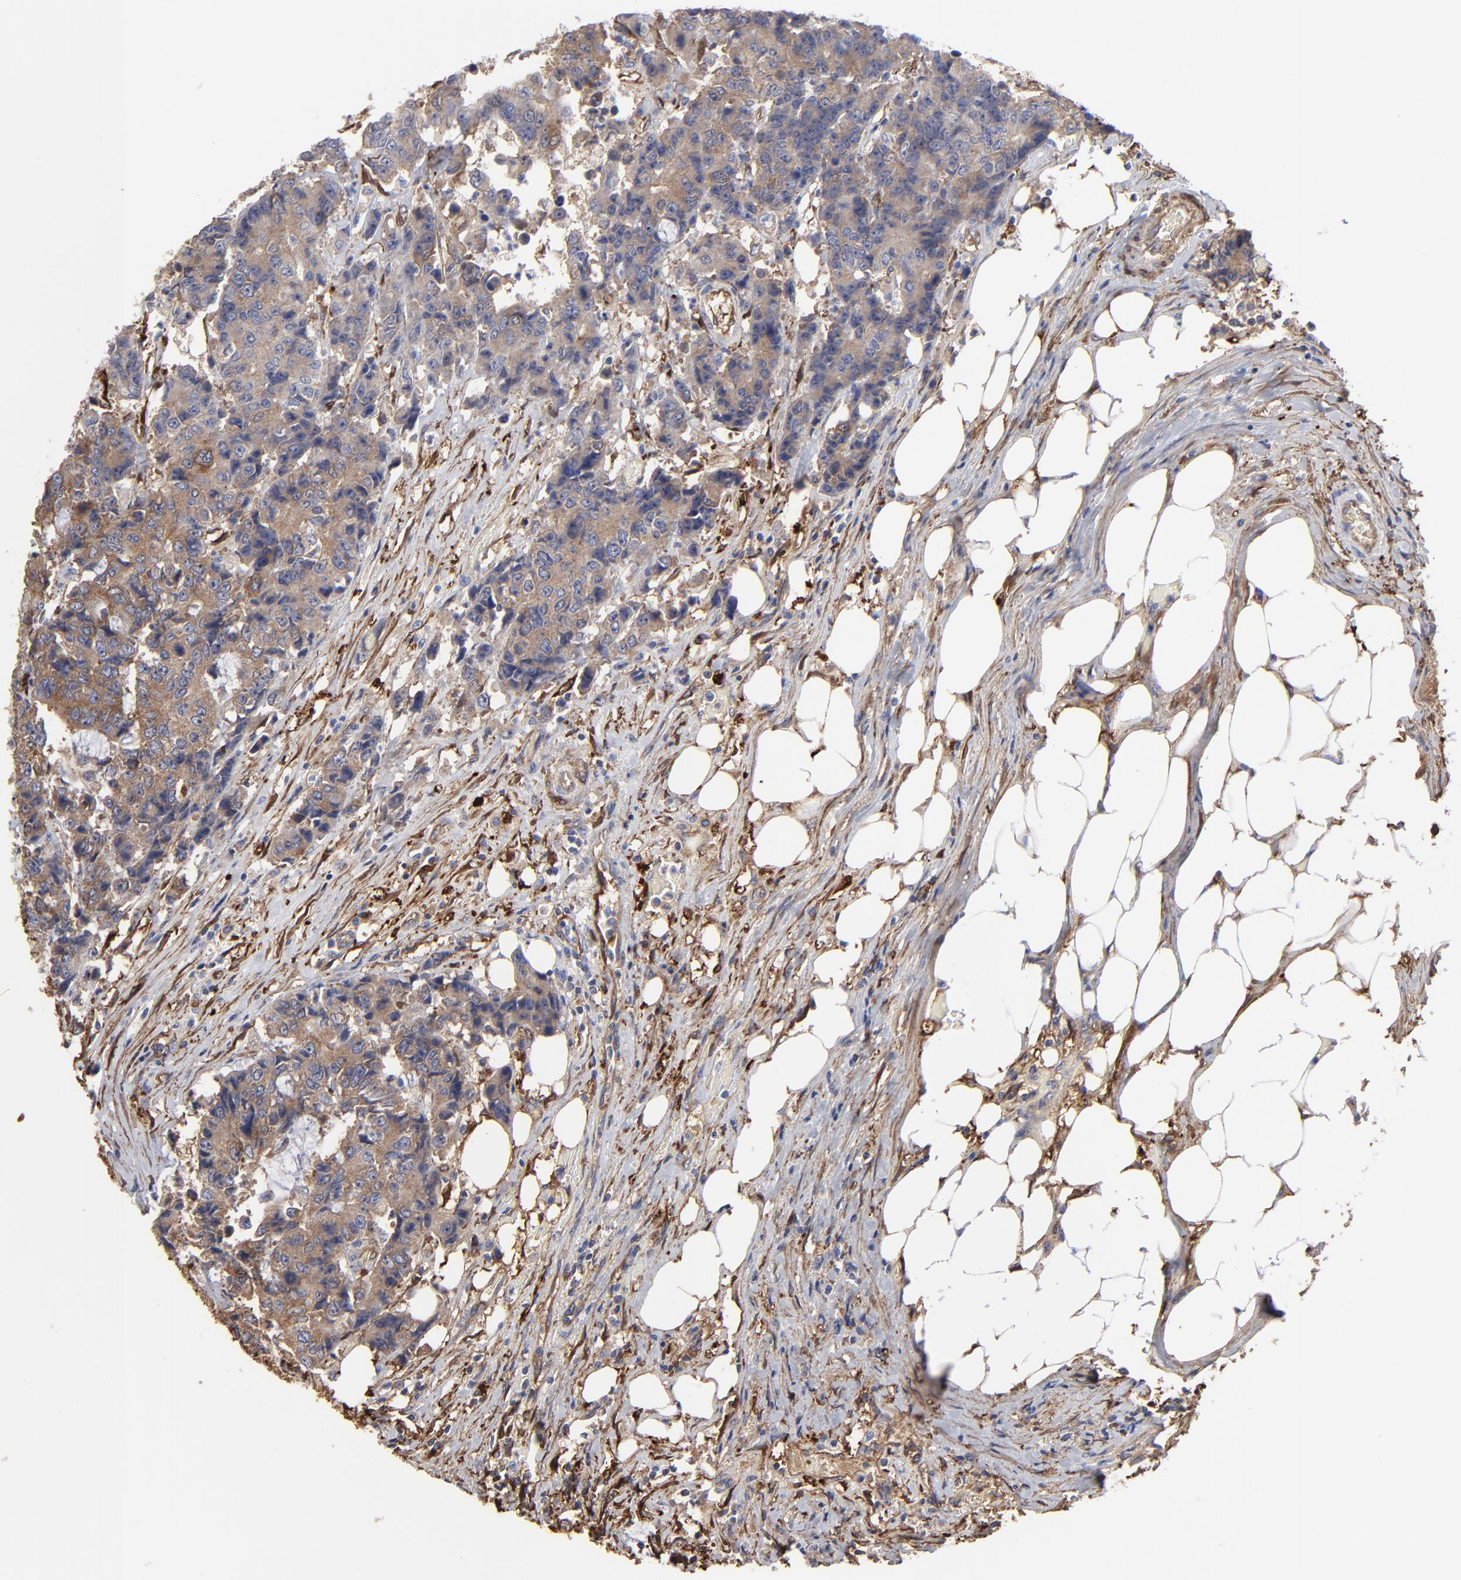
{"staining": {"intensity": "weak", "quantity": ">75%", "location": "cytoplasmic/membranous"}, "tissue": "colorectal cancer", "cell_type": "Tumor cells", "image_type": "cancer", "snomed": [{"axis": "morphology", "description": "Adenocarcinoma, NOS"}, {"axis": "topography", "description": "Colon"}], "caption": "A high-resolution photomicrograph shows IHC staining of adenocarcinoma (colorectal), which demonstrates weak cytoplasmic/membranous staining in approximately >75% of tumor cells.", "gene": "CILP", "patient": {"sex": "female", "age": 86}}